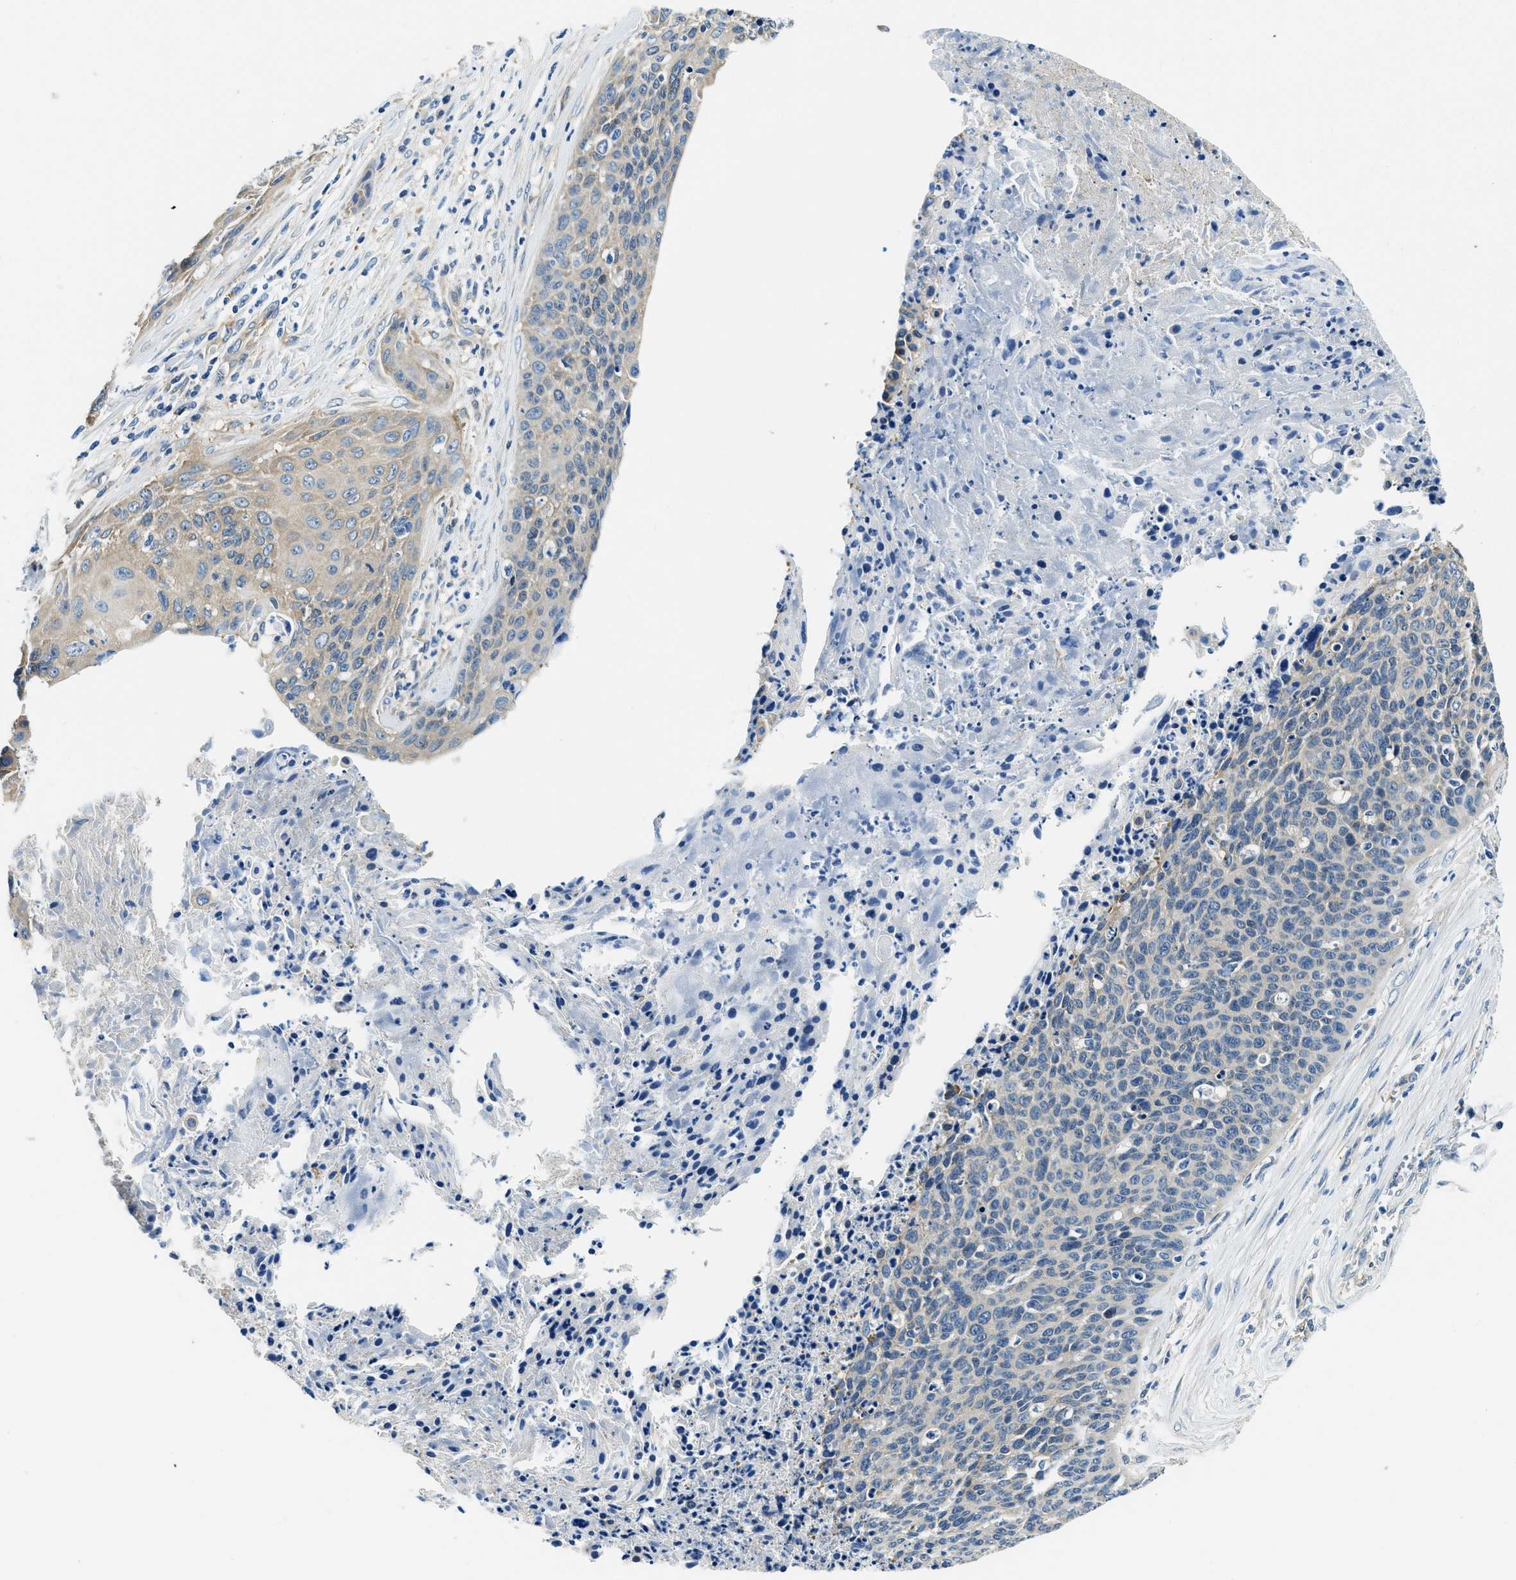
{"staining": {"intensity": "weak", "quantity": ">75%", "location": "cytoplasmic/membranous"}, "tissue": "cervical cancer", "cell_type": "Tumor cells", "image_type": "cancer", "snomed": [{"axis": "morphology", "description": "Squamous cell carcinoma, NOS"}, {"axis": "topography", "description": "Cervix"}], "caption": "Brown immunohistochemical staining in human cervical cancer (squamous cell carcinoma) demonstrates weak cytoplasmic/membranous staining in about >75% of tumor cells. Immunohistochemistry stains the protein in brown and the nuclei are stained blue.", "gene": "TWF1", "patient": {"sex": "female", "age": 55}}